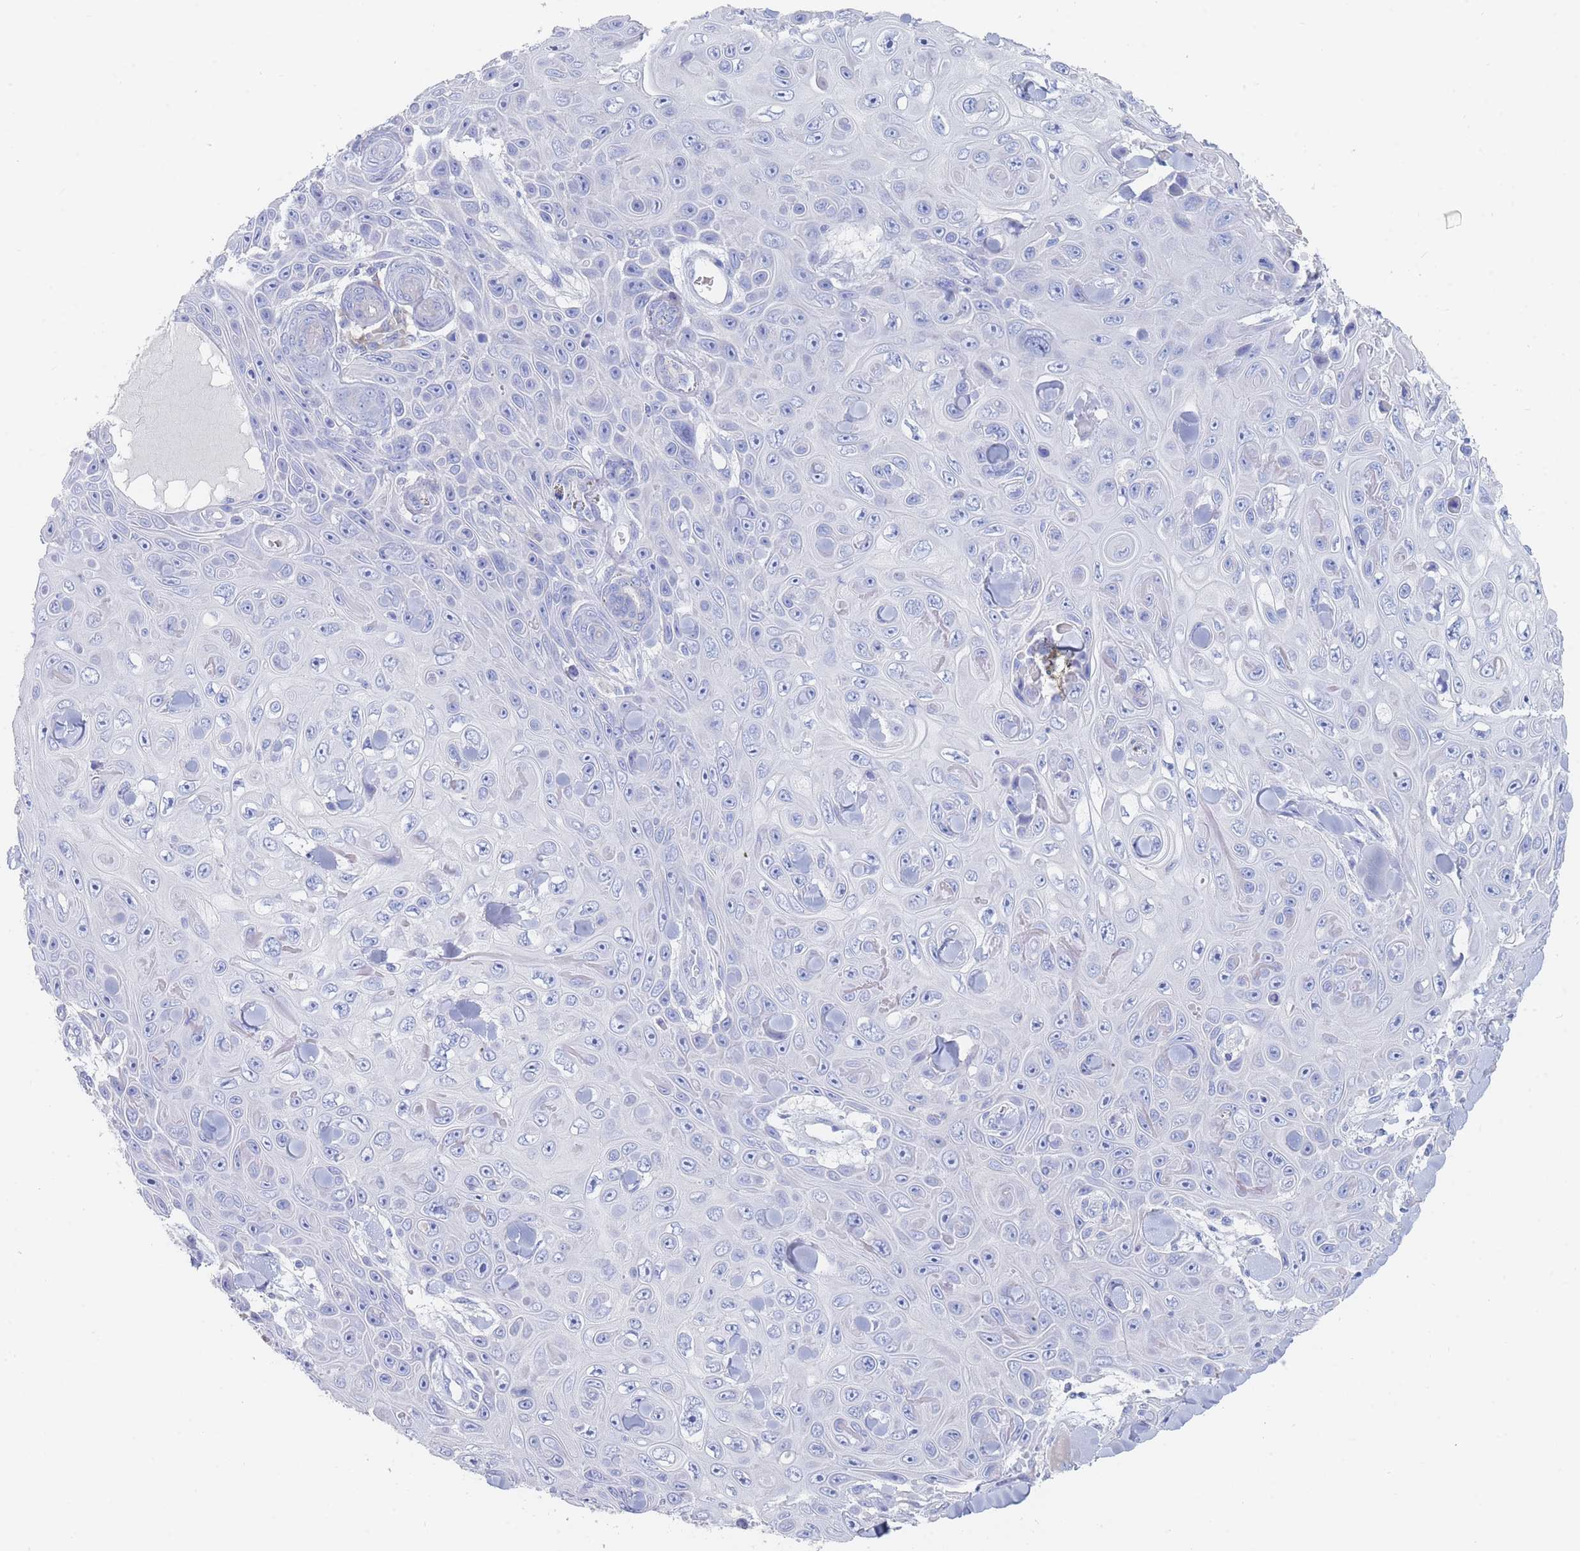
{"staining": {"intensity": "negative", "quantity": "none", "location": "none"}, "tissue": "skin cancer", "cell_type": "Tumor cells", "image_type": "cancer", "snomed": [{"axis": "morphology", "description": "Squamous cell carcinoma, NOS"}, {"axis": "topography", "description": "Skin"}], "caption": "Immunohistochemical staining of skin cancer (squamous cell carcinoma) shows no significant expression in tumor cells. (Brightfield microscopy of DAB (3,3'-diaminobenzidine) IHC at high magnification).", "gene": "SLC25A35", "patient": {"sex": "male", "age": 82}}